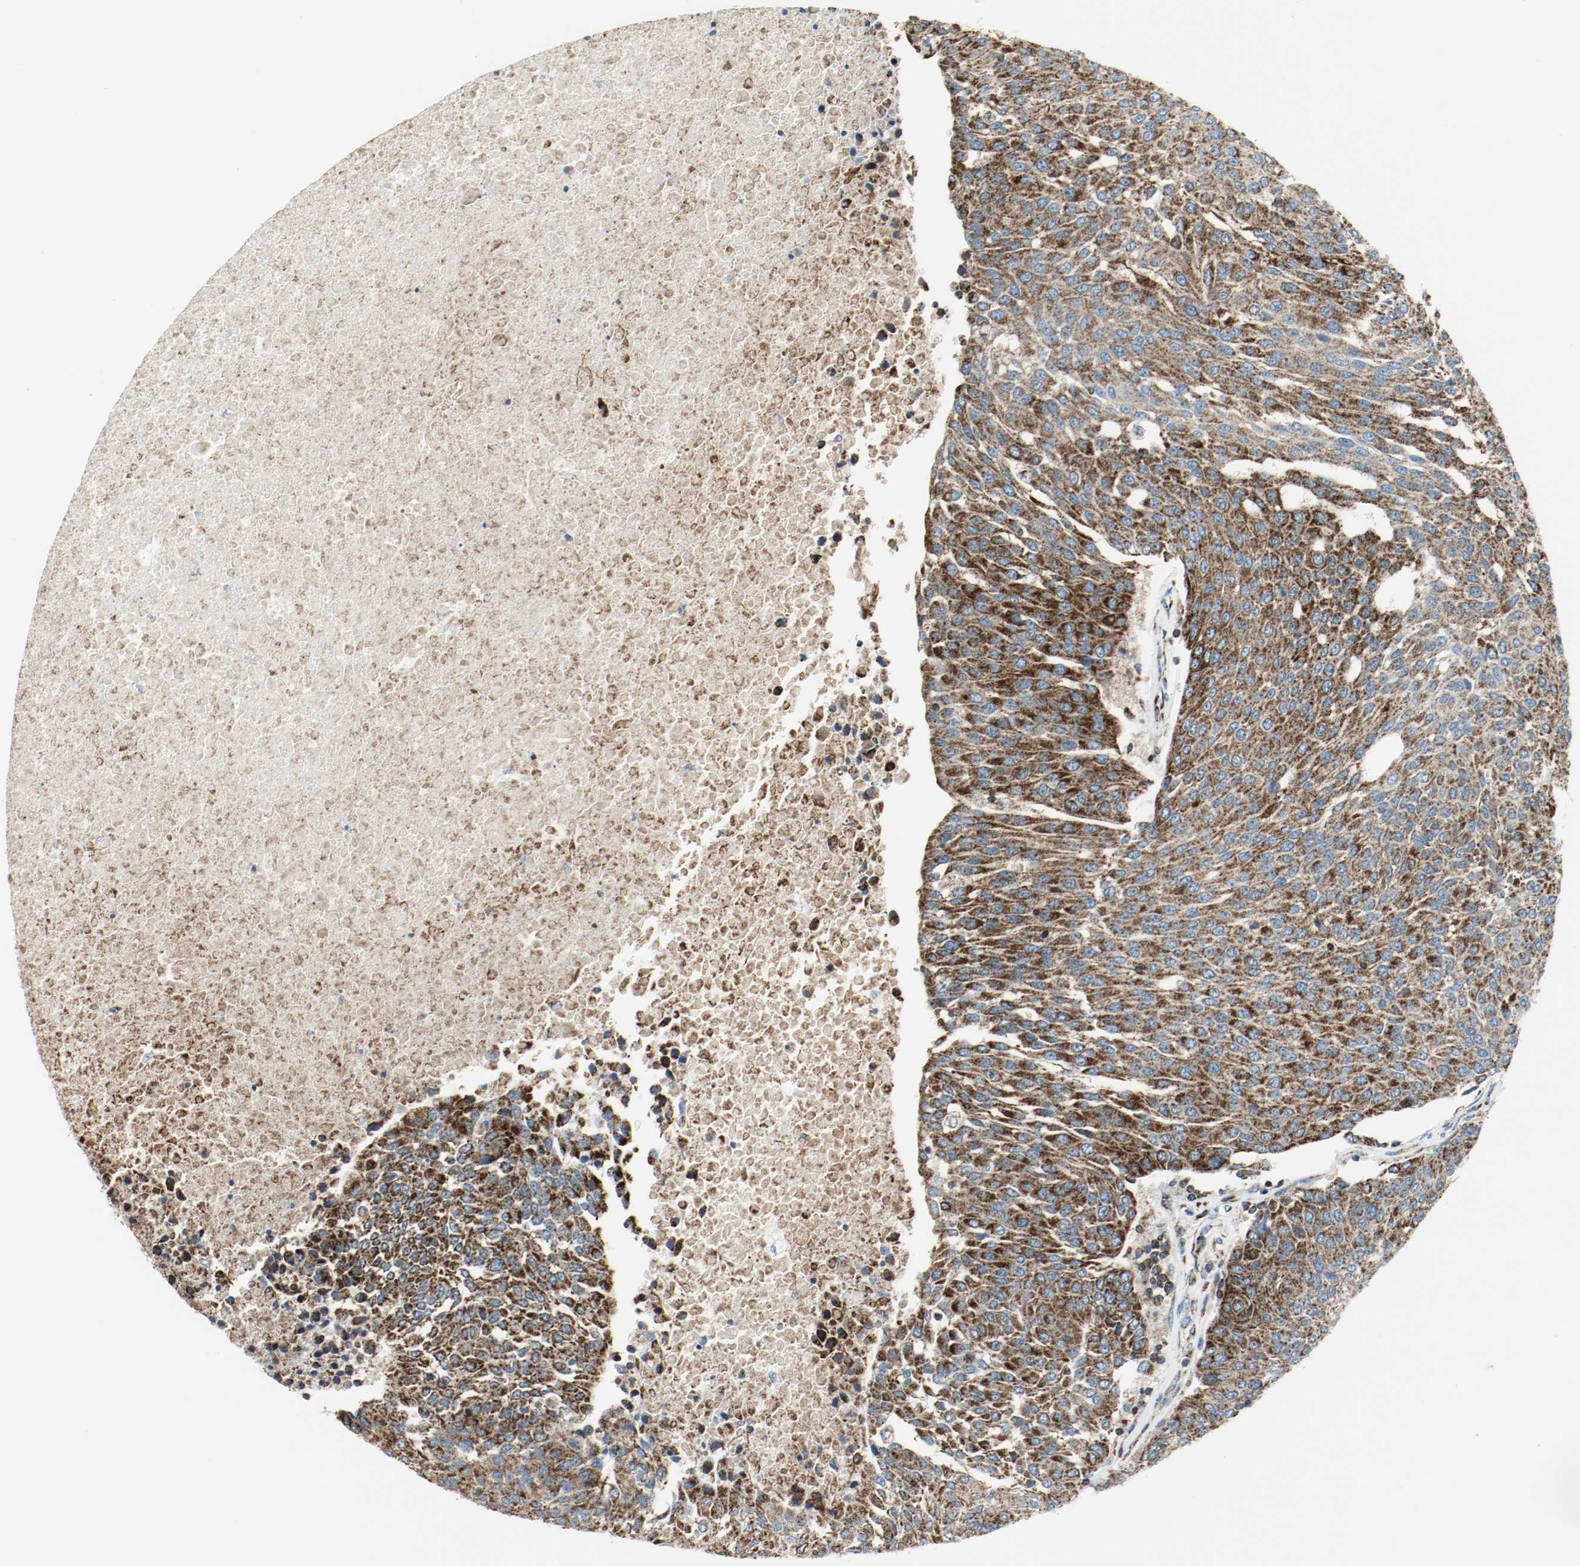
{"staining": {"intensity": "strong", "quantity": ">75%", "location": "cytoplasmic/membranous"}, "tissue": "urothelial cancer", "cell_type": "Tumor cells", "image_type": "cancer", "snomed": [{"axis": "morphology", "description": "Urothelial carcinoma, High grade"}, {"axis": "topography", "description": "Urinary bladder"}], "caption": "The photomicrograph shows staining of urothelial cancer, revealing strong cytoplasmic/membranous protein positivity (brown color) within tumor cells. (DAB (3,3'-diaminobenzidine) = brown stain, brightfield microscopy at high magnification).", "gene": "PLCG1", "patient": {"sex": "female", "age": 85}}